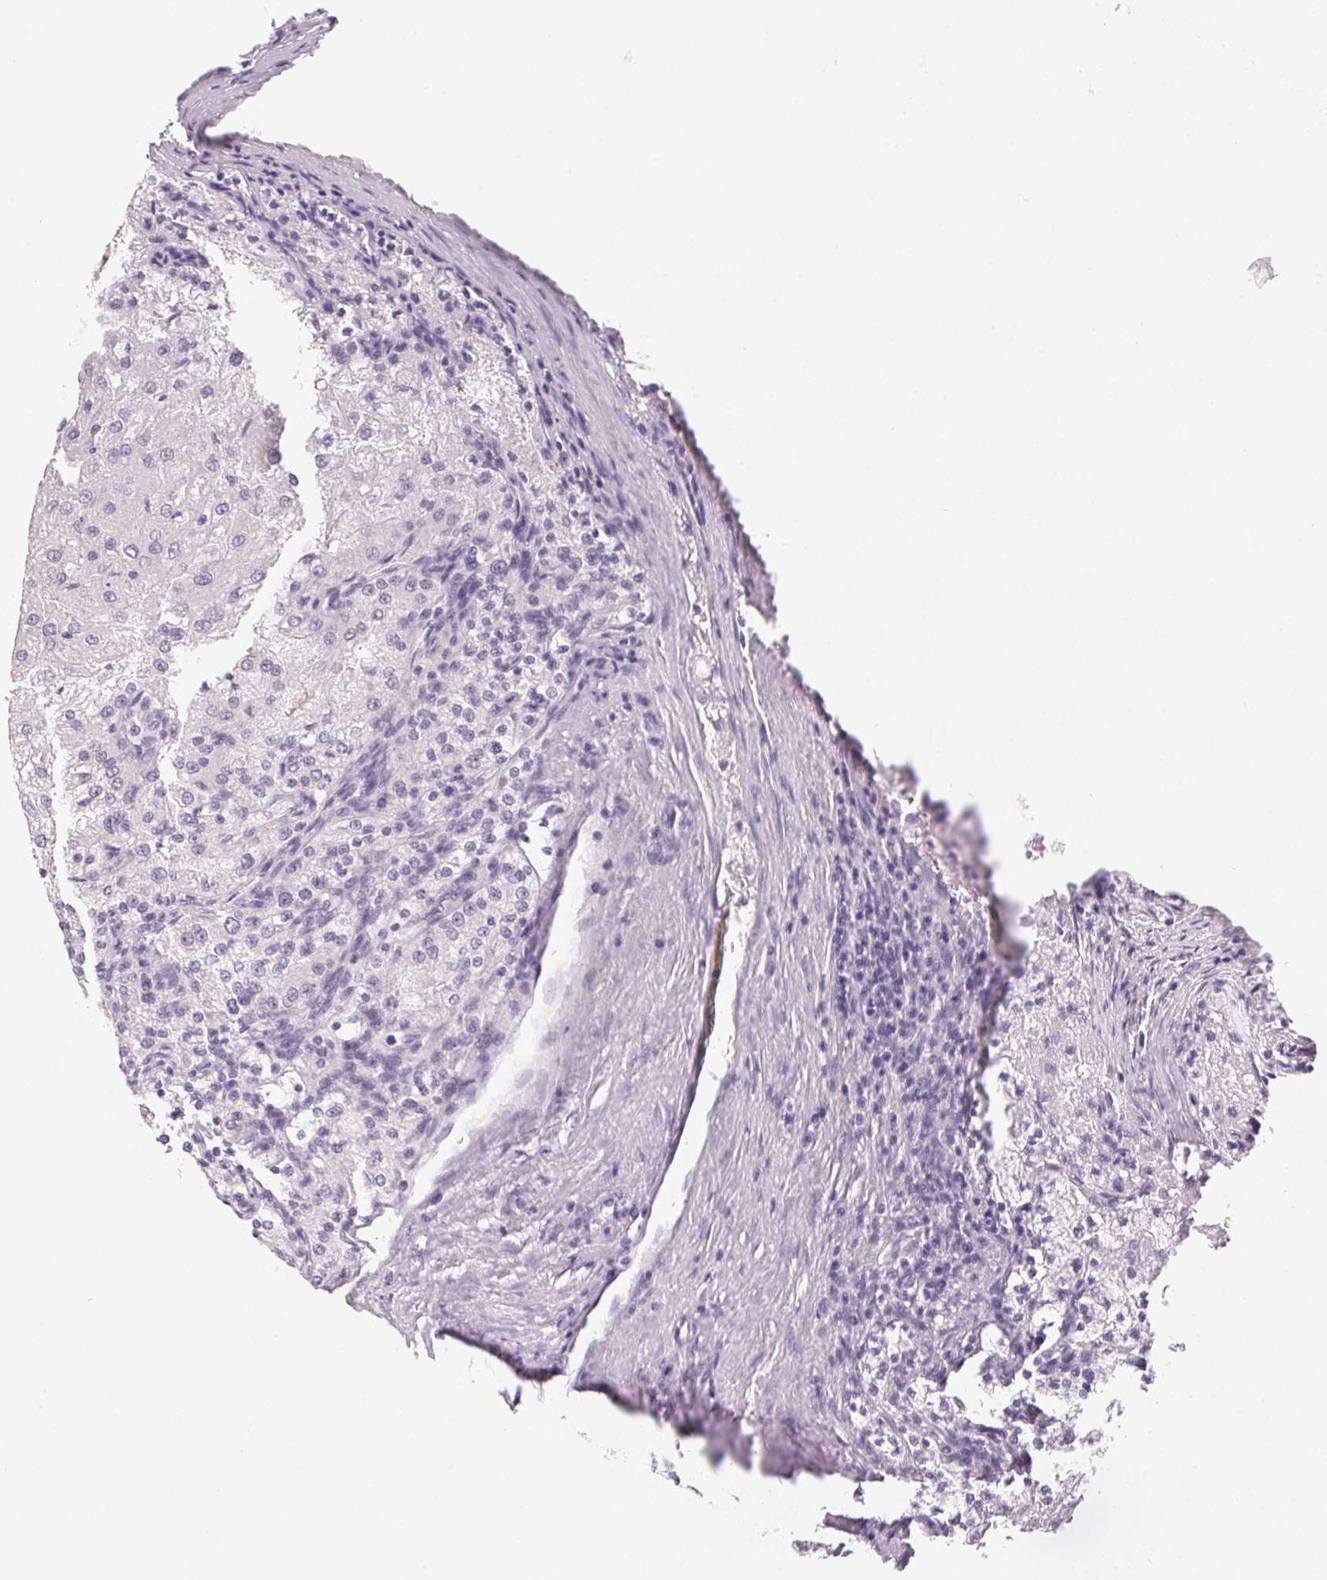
{"staining": {"intensity": "negative", "quantity": "none", "location": "none"}, "tissue": "renal cancer", "cell_type": "Tumor cells", "image_type": "cancer", "snomed": [{"axis": "morphology", "description": "Adenocarcinoma, NOS"}, {"axis": "topography", "description": "Kidney"}], "caption": "Immunohistochemistry (IHC) histopathology image of adenocarcinoma (renal) stained for a protein (brown), which shows no staining in tumor cells.", "gene": "PRPH", "patient": {"sex": "female", "age": 74}}